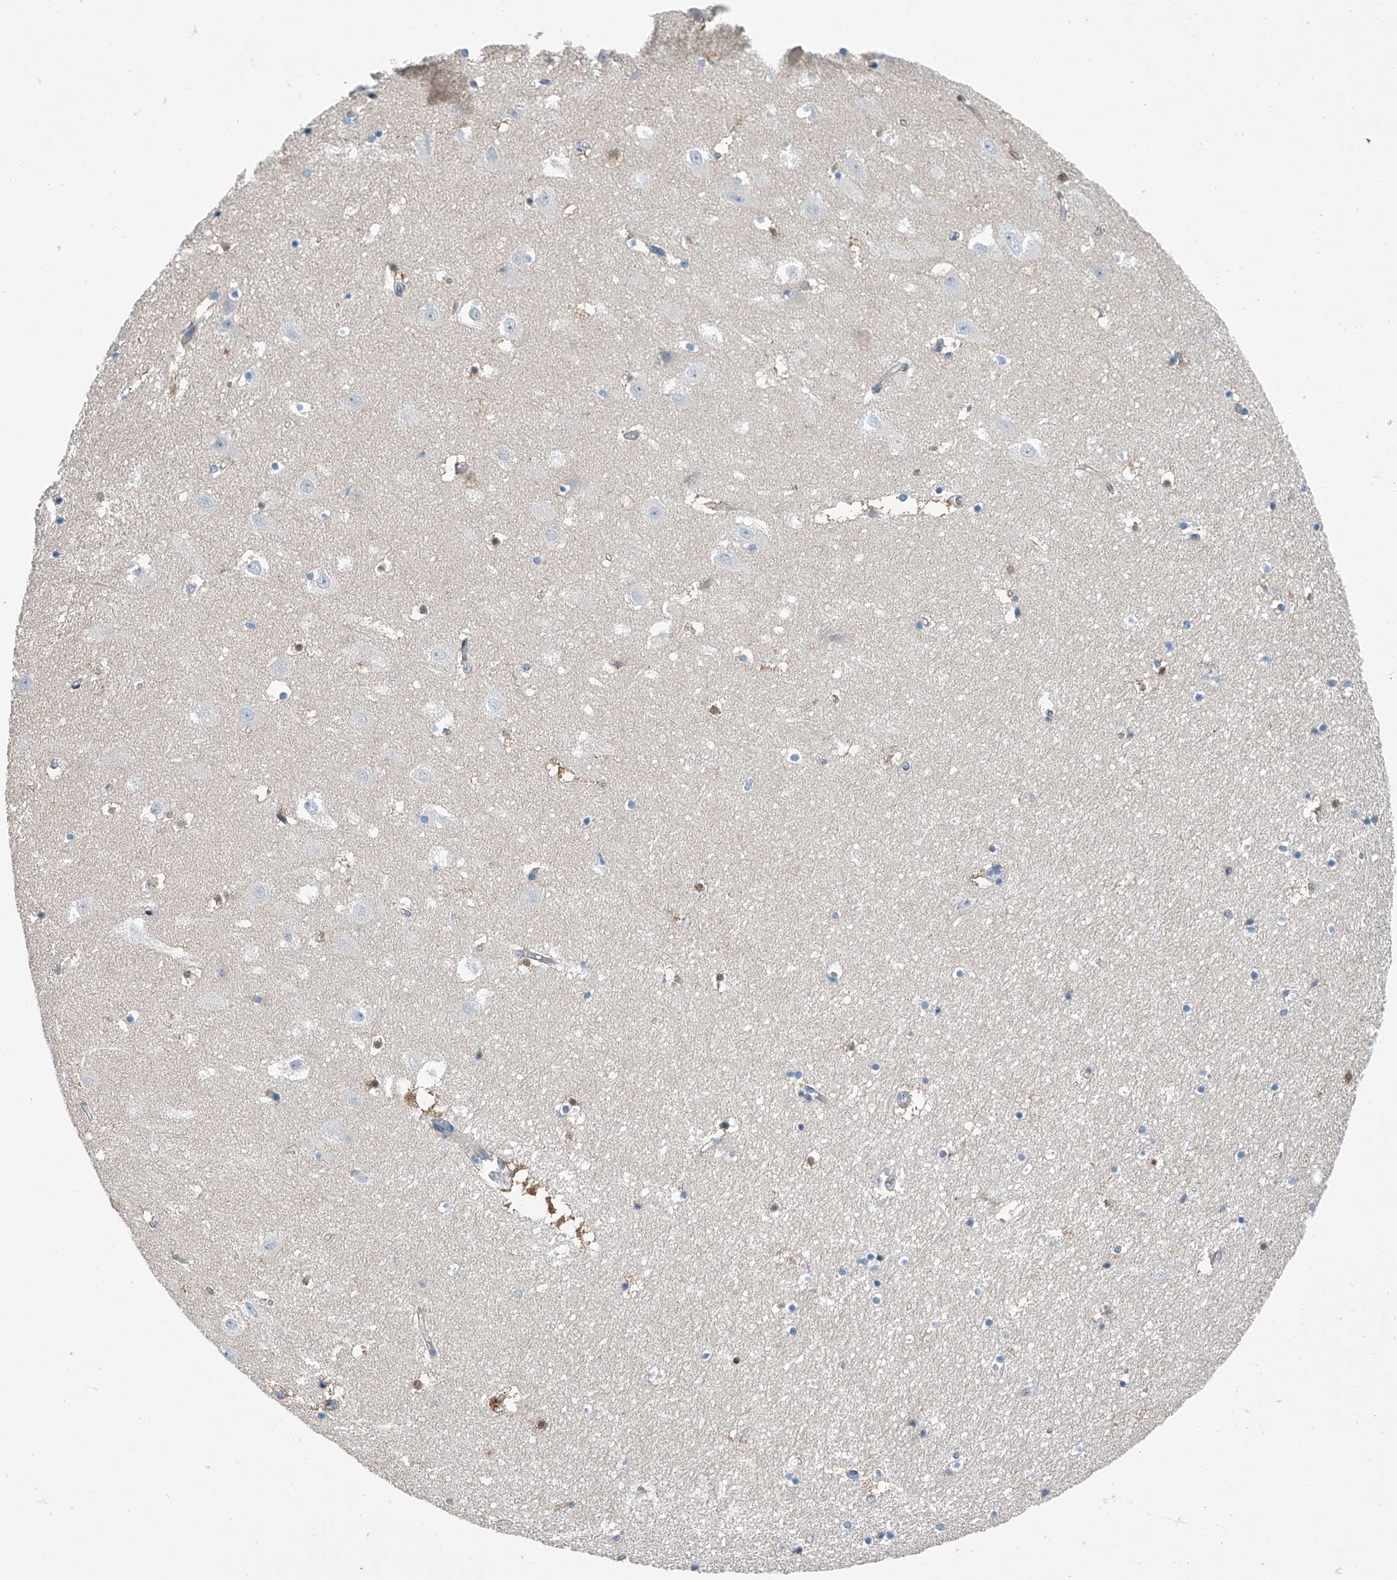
{"staining": {"intensity": "negative", "quantity": "none", "location": "none"}, "tissue": "hippocampus", "cell_type": "Glial cells", "image_type": "normal", "snomed": [{"axis": "morphology", "description": "Normal tissue, NOS"}, {"axis": "topography", "description": "Hippocampus"}], "caption": "Glial cells are negative for brown protein staining in unremarkable hippocampus. (DAB (3,3'-diaminobenzidine) immunohistochemistry (IHC) visualized using brightfield microscopy, high magnification).", "gene": "MDGA1", "patient": {"sex": "female", "age": 52}}